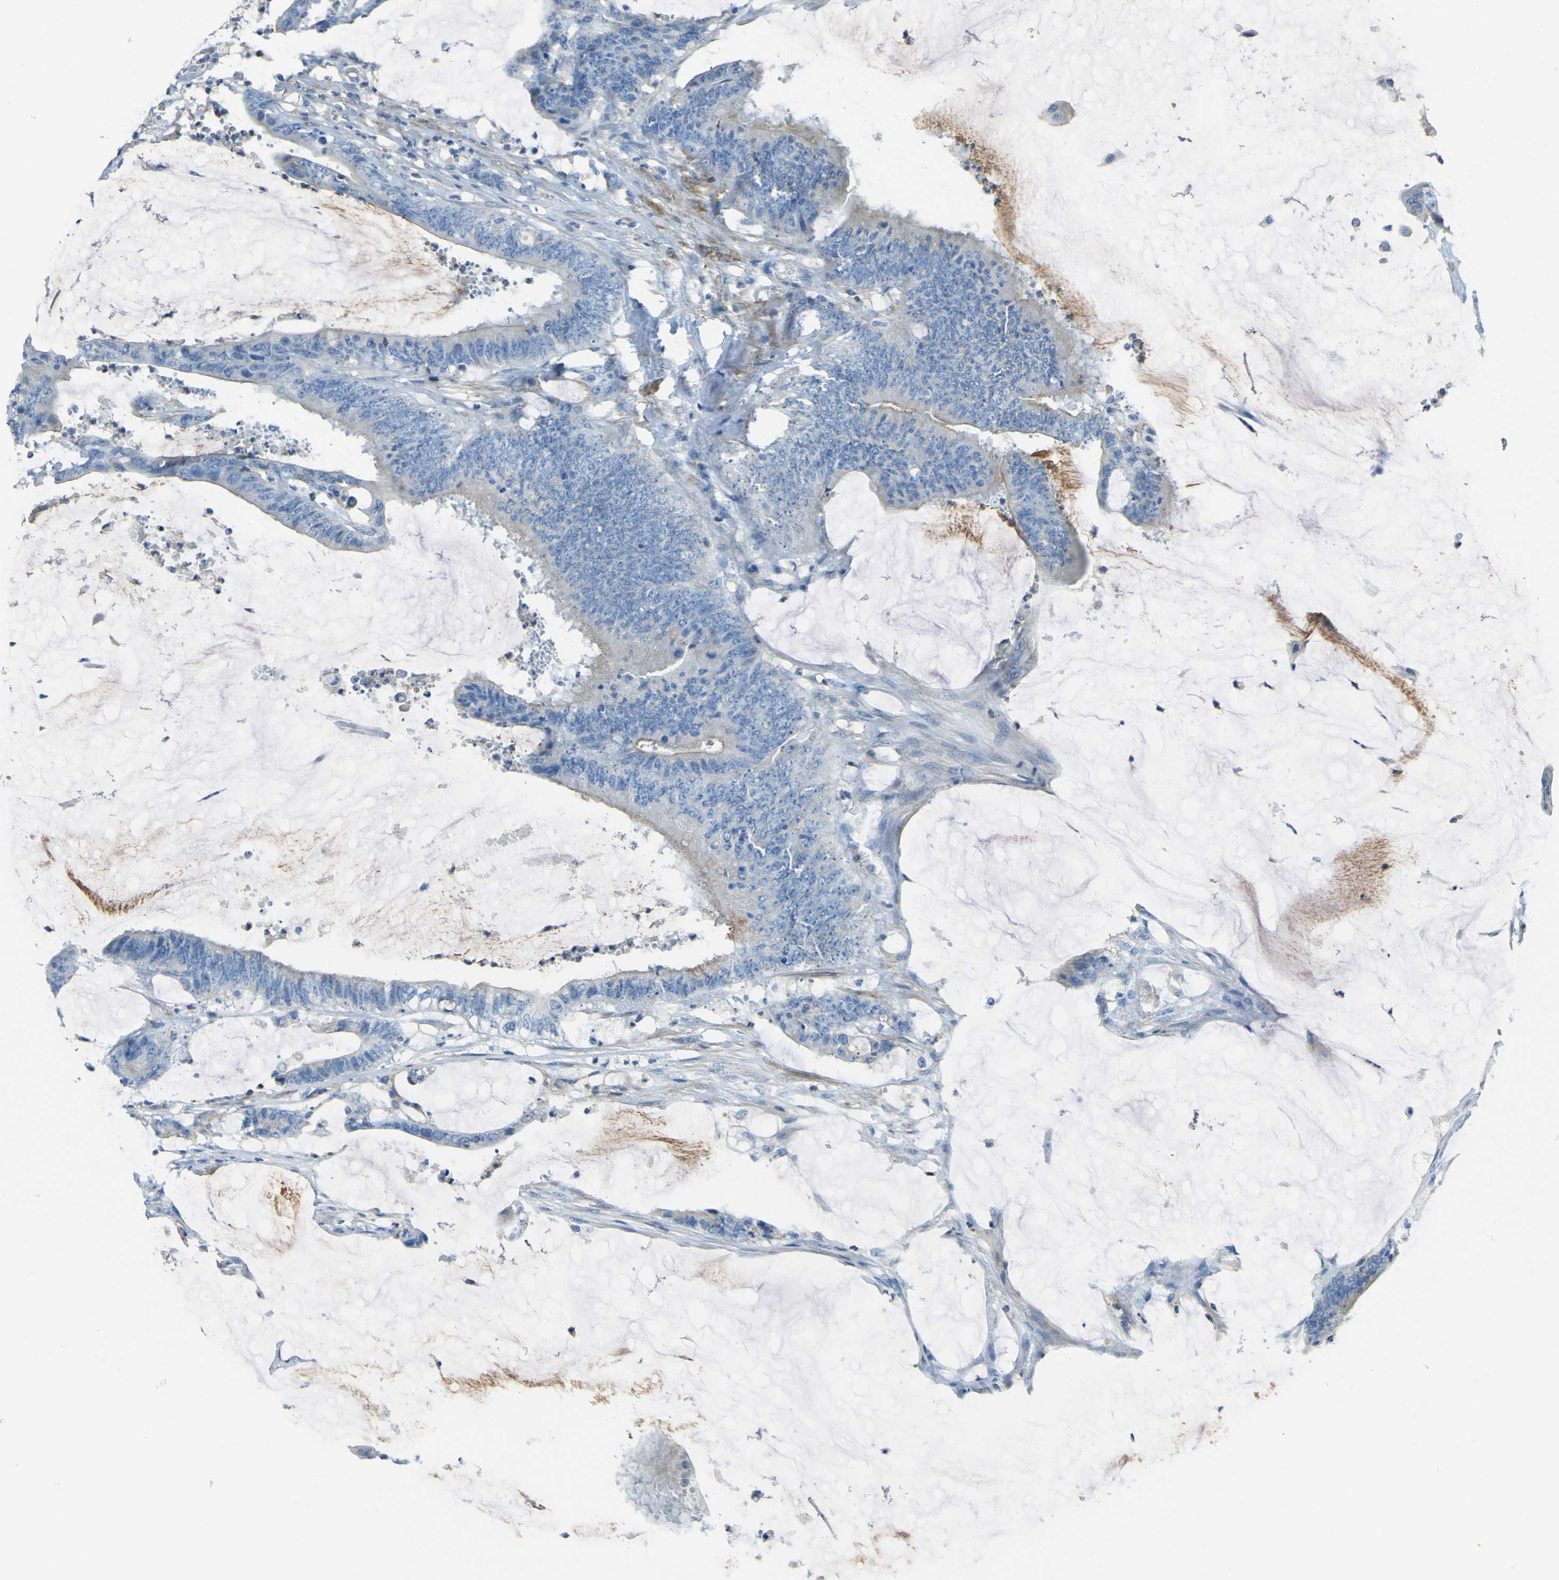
{"staining": {"intensity": "weak", "quantity": "25%-75%", "location": "cytoplasmic/membranous"}, "tissue": "colorectal cancer", "cell_type": "Tumor cells", "image_type": "cancer", "snomed": [{"axis": "morphology", "description": "Adenocarcinoma, NOS"}, {"axis": "topography", "description": "Rectum"}], "caption": "About 25%-75% of tumor cells in human colorectal cancer demonstrate weak cytoplasmic/membranous protein staining as visualized by brown immunohistochemical staining.", "gene": "OGN", "patient": {"sex": "female", "age": 66}}